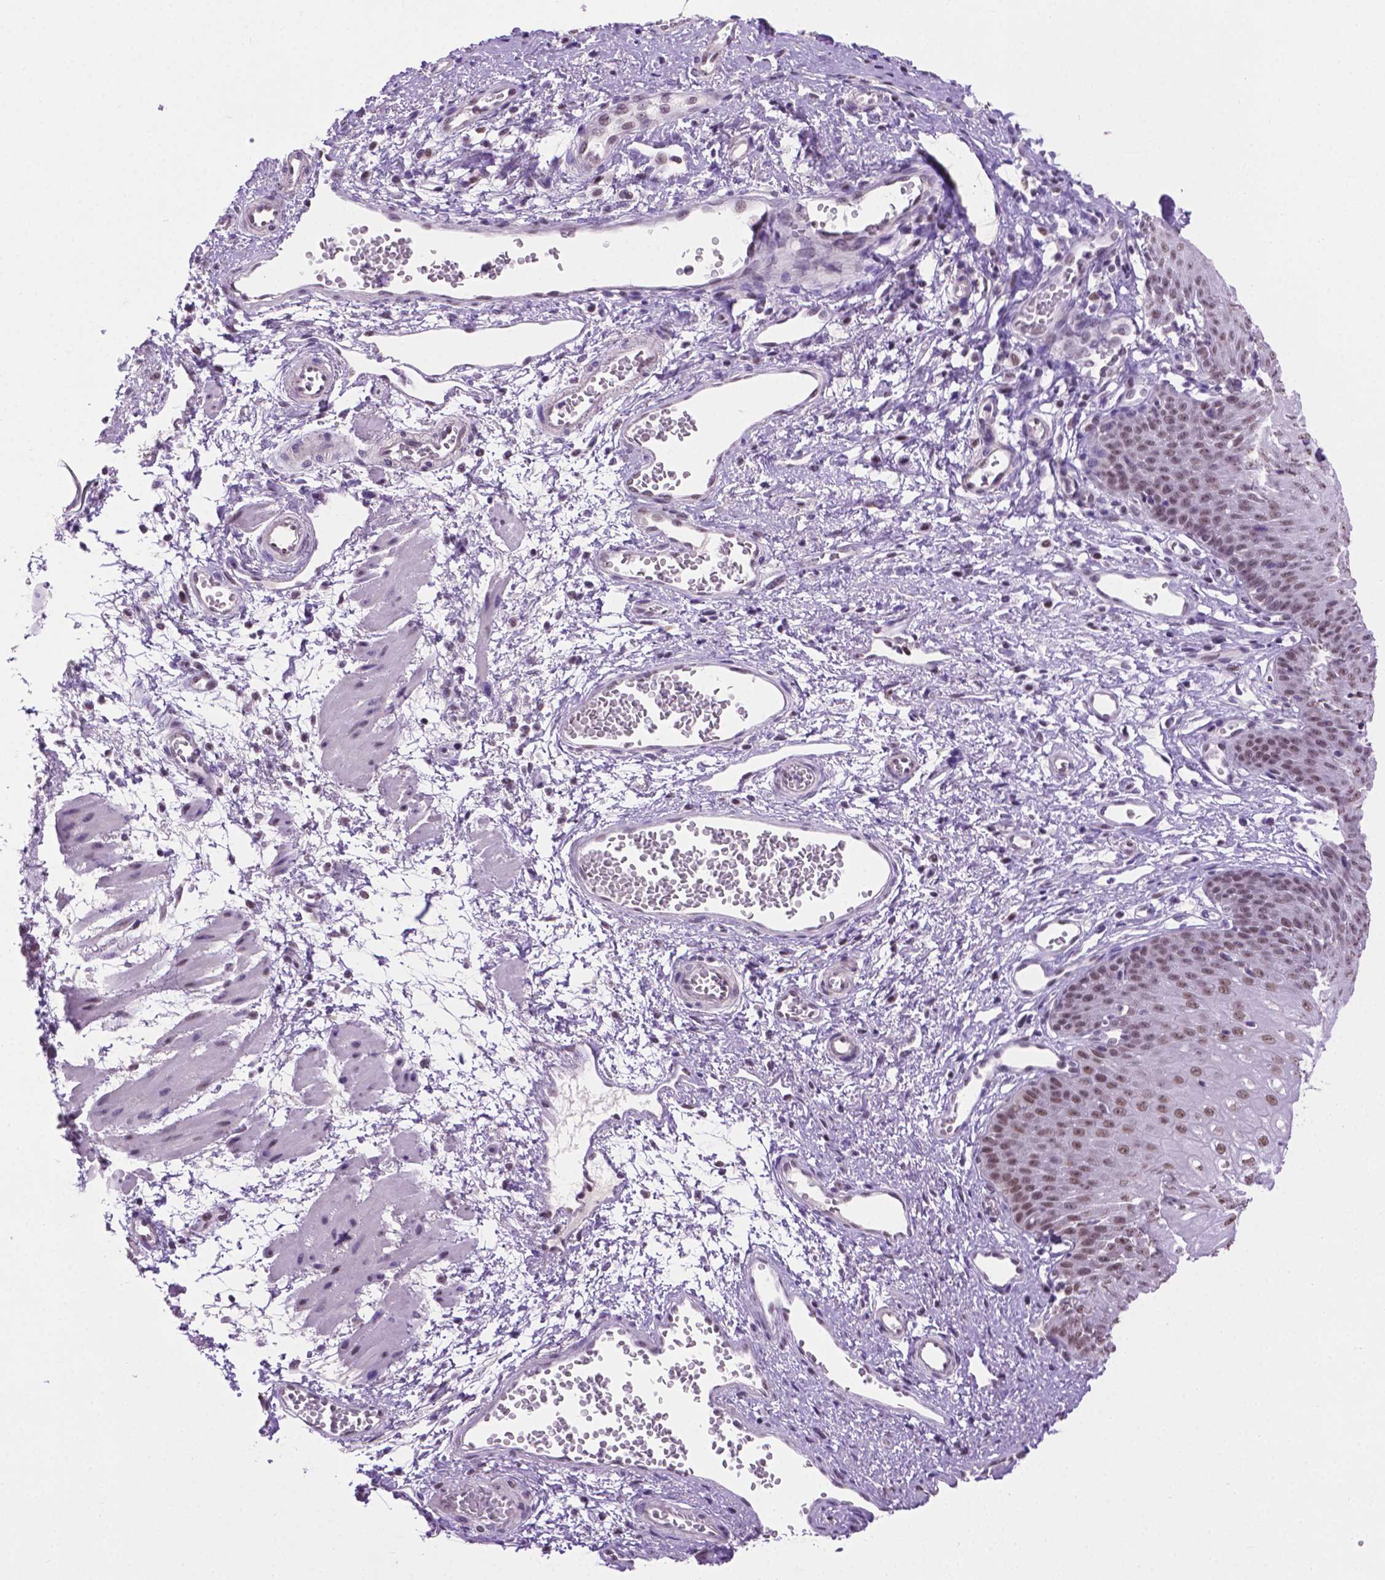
{"staining": {"intensity": "moderate", "quantity": ">75%", "location": "nuclear"}, "tissue": "esophagus", "cell_type": "Squamous epithelial cells", "image_type": "normal", "snomed": [{"axis": "morphology", "description": "Normal tissue, NOS"}, {"axis": "topography", "description": "Esophagus"}], "caption": "IHC (DAB) staining of unremarkable human esophagus reveals moderate nuclear protein positivity in about >75% of squamous epithelial cells.", "gene": "ABI2", "patient": {"sex": "male", "age": 71}}